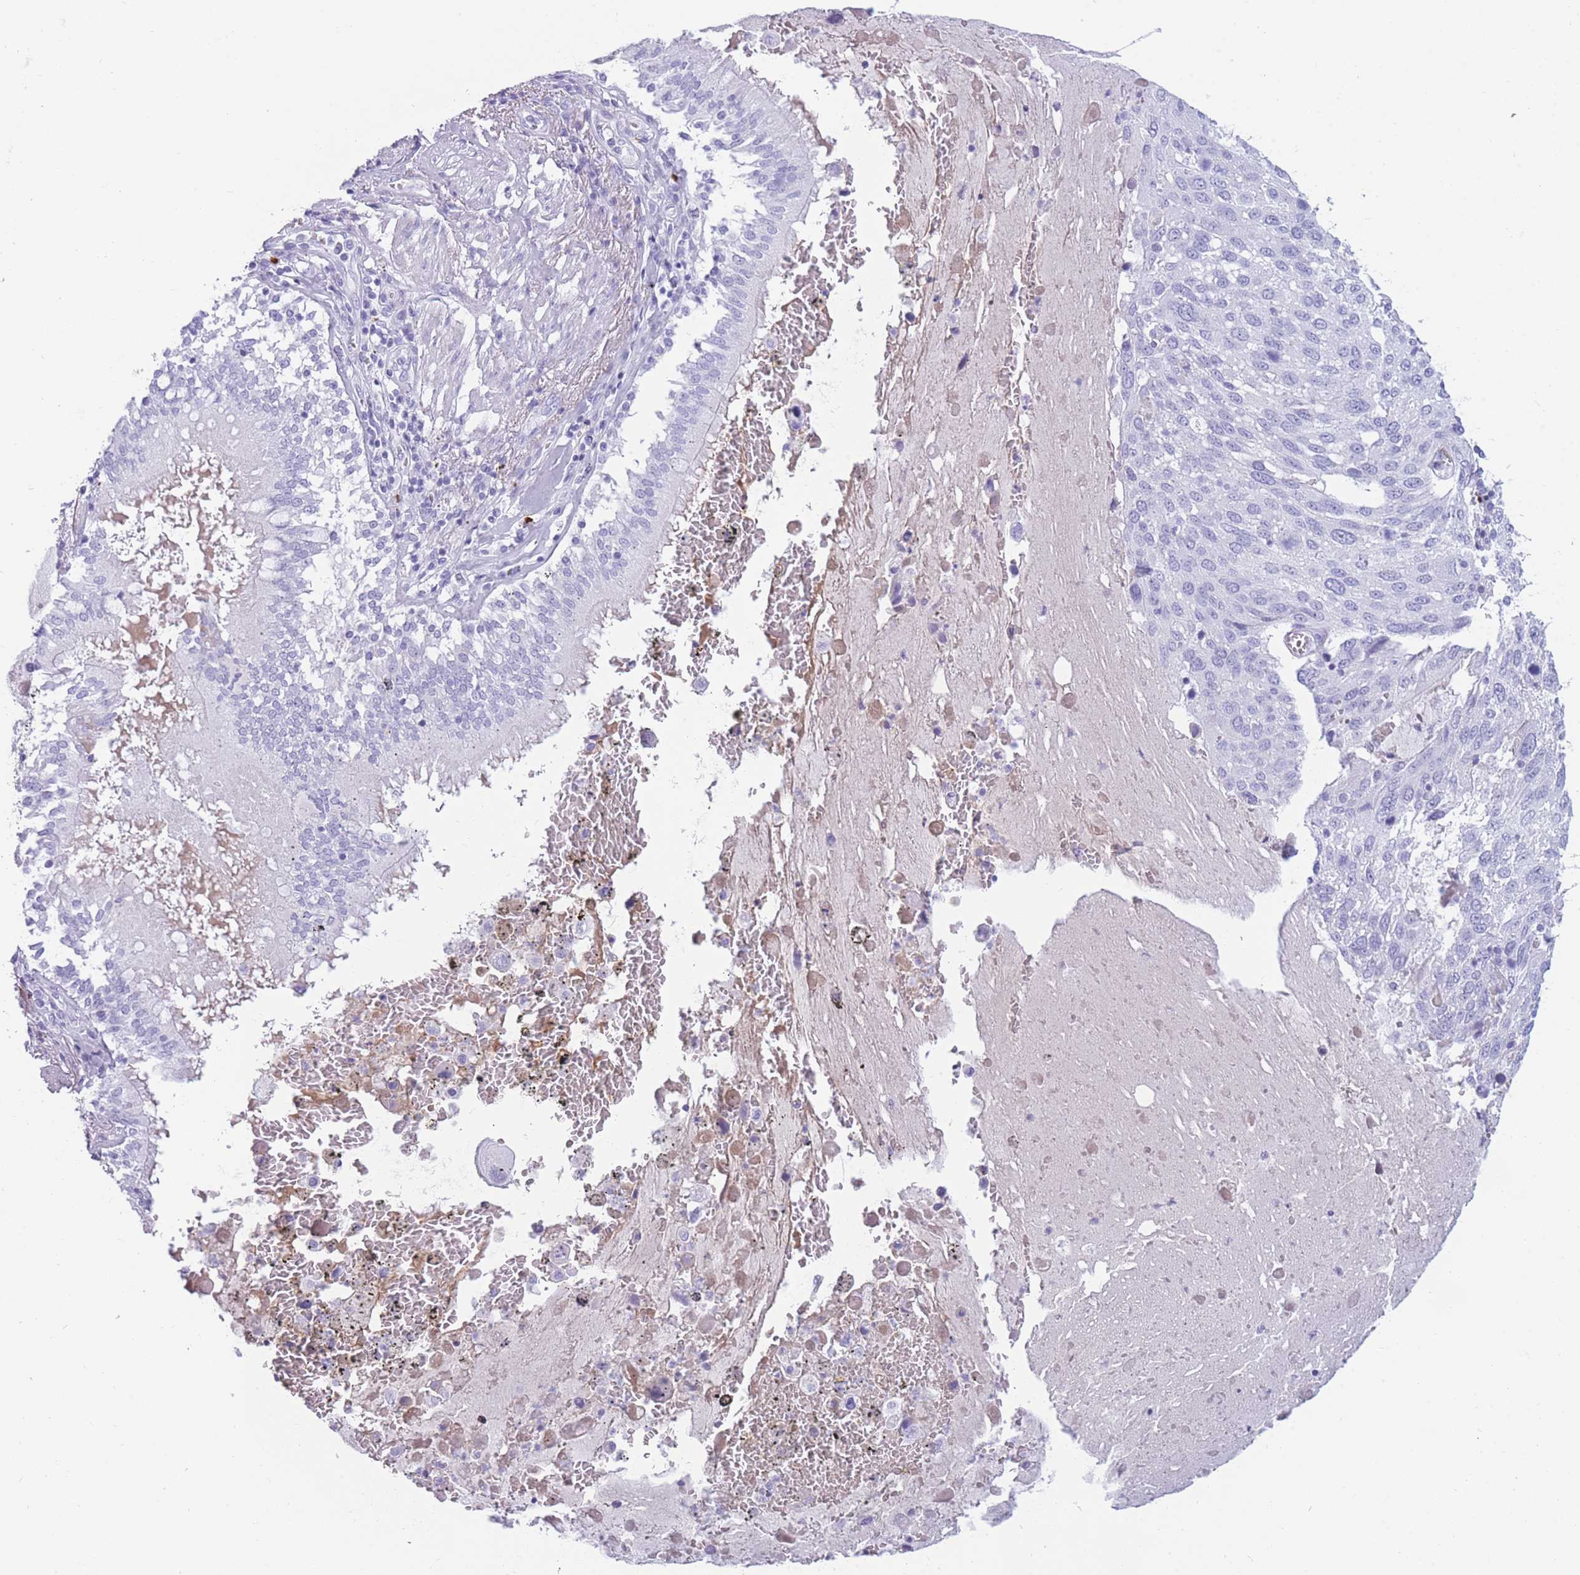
{"staining": {"intensity": "negative", "quantity": "none", "location": "none"}, "tissue": "lung cancer", "cell_type": "Tumor cells", "image_type": "cancer", "snomed": [{"axis": "morphology", "description": "Squamous cell carcinoma, NOS"}, {"axis": "topography", "description": "Lung"}], "caption": "A micrograph of lung squamous cell carcinoma stained for a protein demonstrates no brown staining in tumor cells.", "gene": "TNFSF11", "patient": {"sex": "male", "age": 65}}